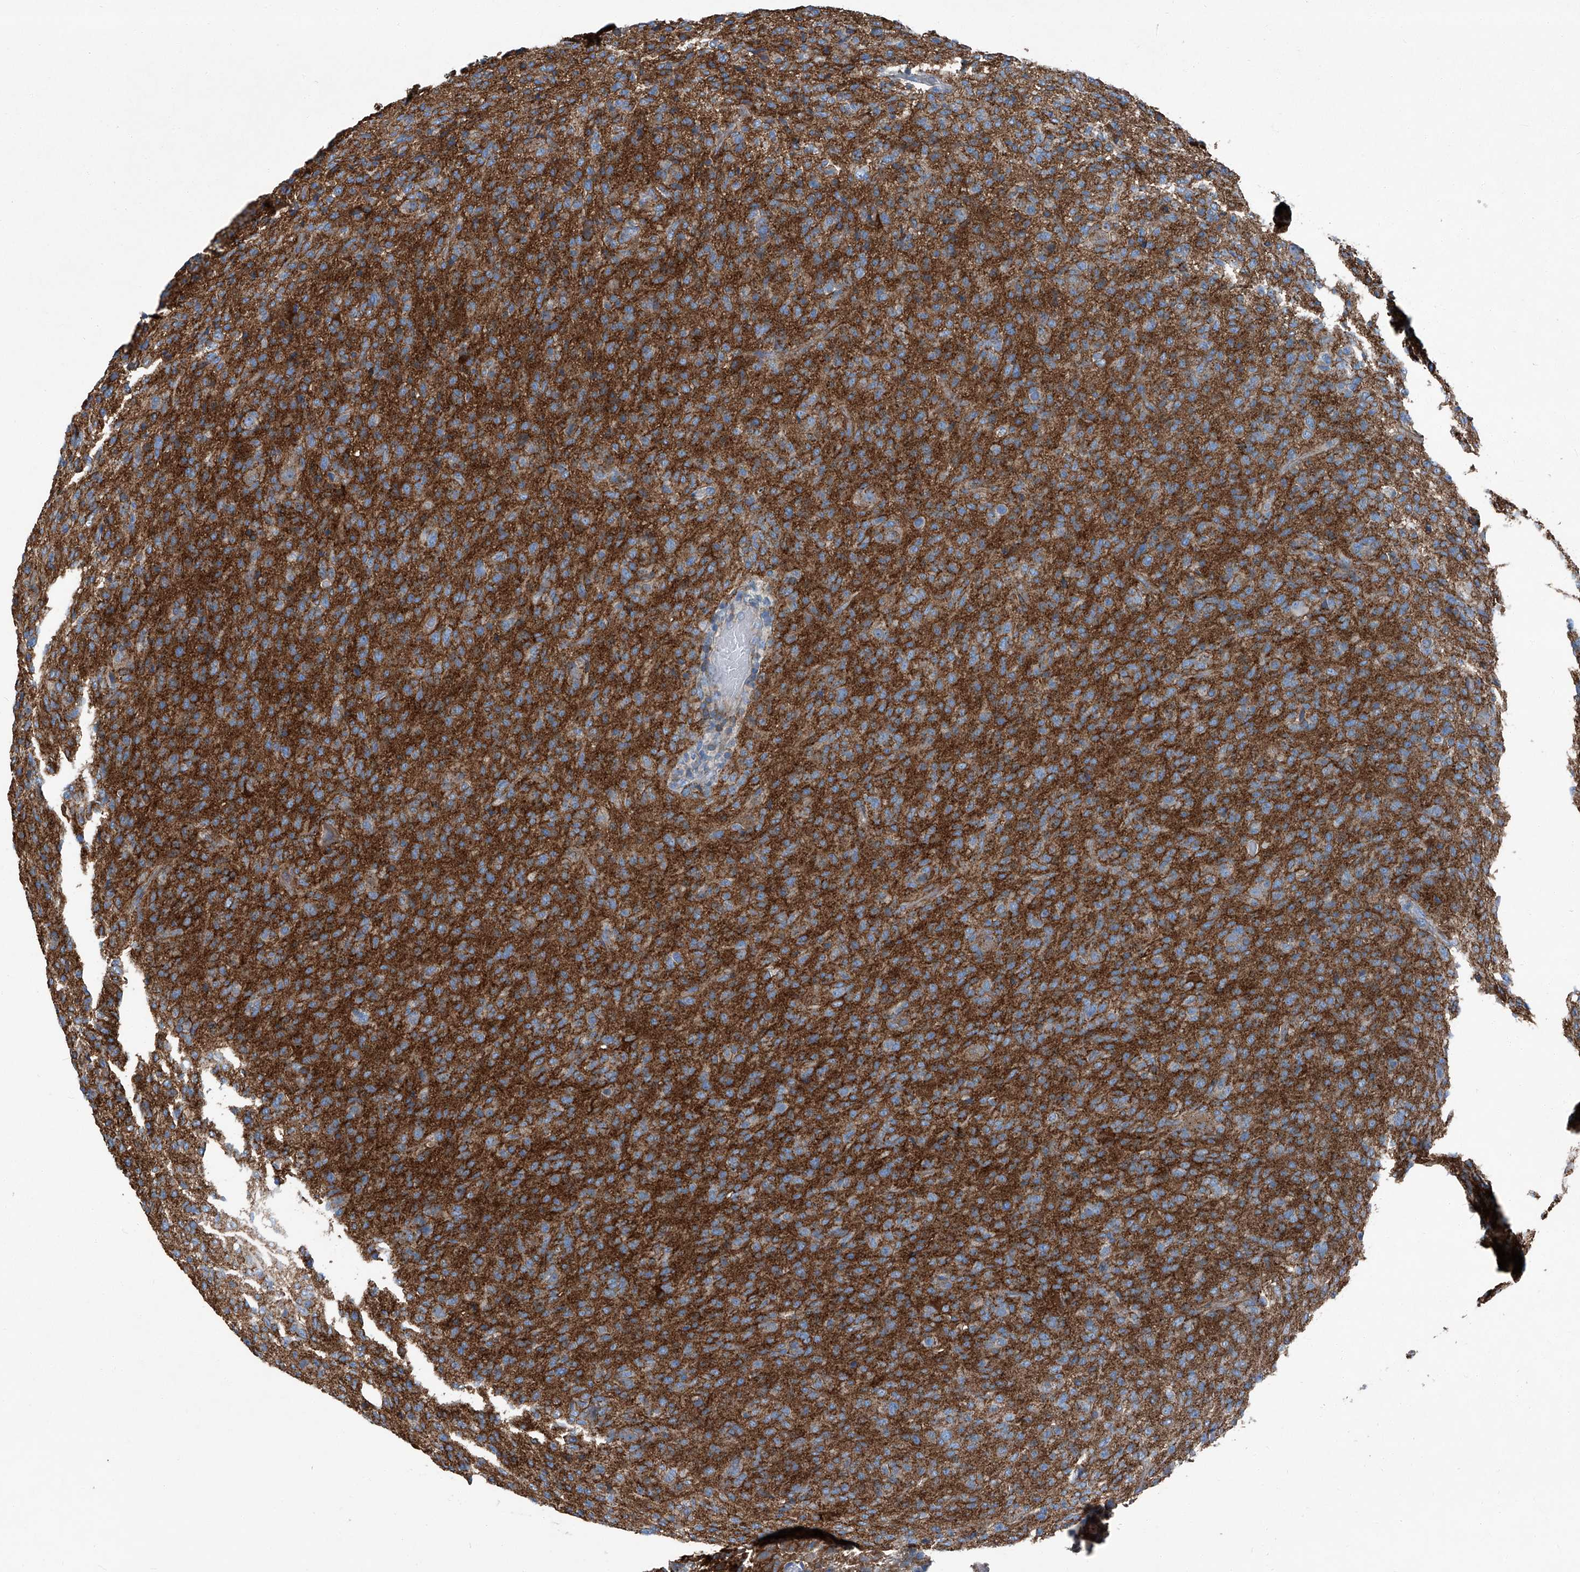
{"staining": {"intensity": "moderate", "quantity": "25%-75%", "location": "cytoplasmic/membranous"}, "tissue": "glioma", "cell_type": "Tumor cells", "image_type": "cancer", "snomed": [{"axis": "morphology", "description": "Glioma, malignant, High grade"}, {"axis": "topography", "description": "Brain"}], "caption": "An IHC histopathology image of tumor tissue is shown. Protein staining in brown labels moderate cytoplasmic/membranous positivity in malignant glioma (high-grade) within tumor cells.", "gene": "SEPTIN7", "patient": {"sex": "female", "age": 57}}